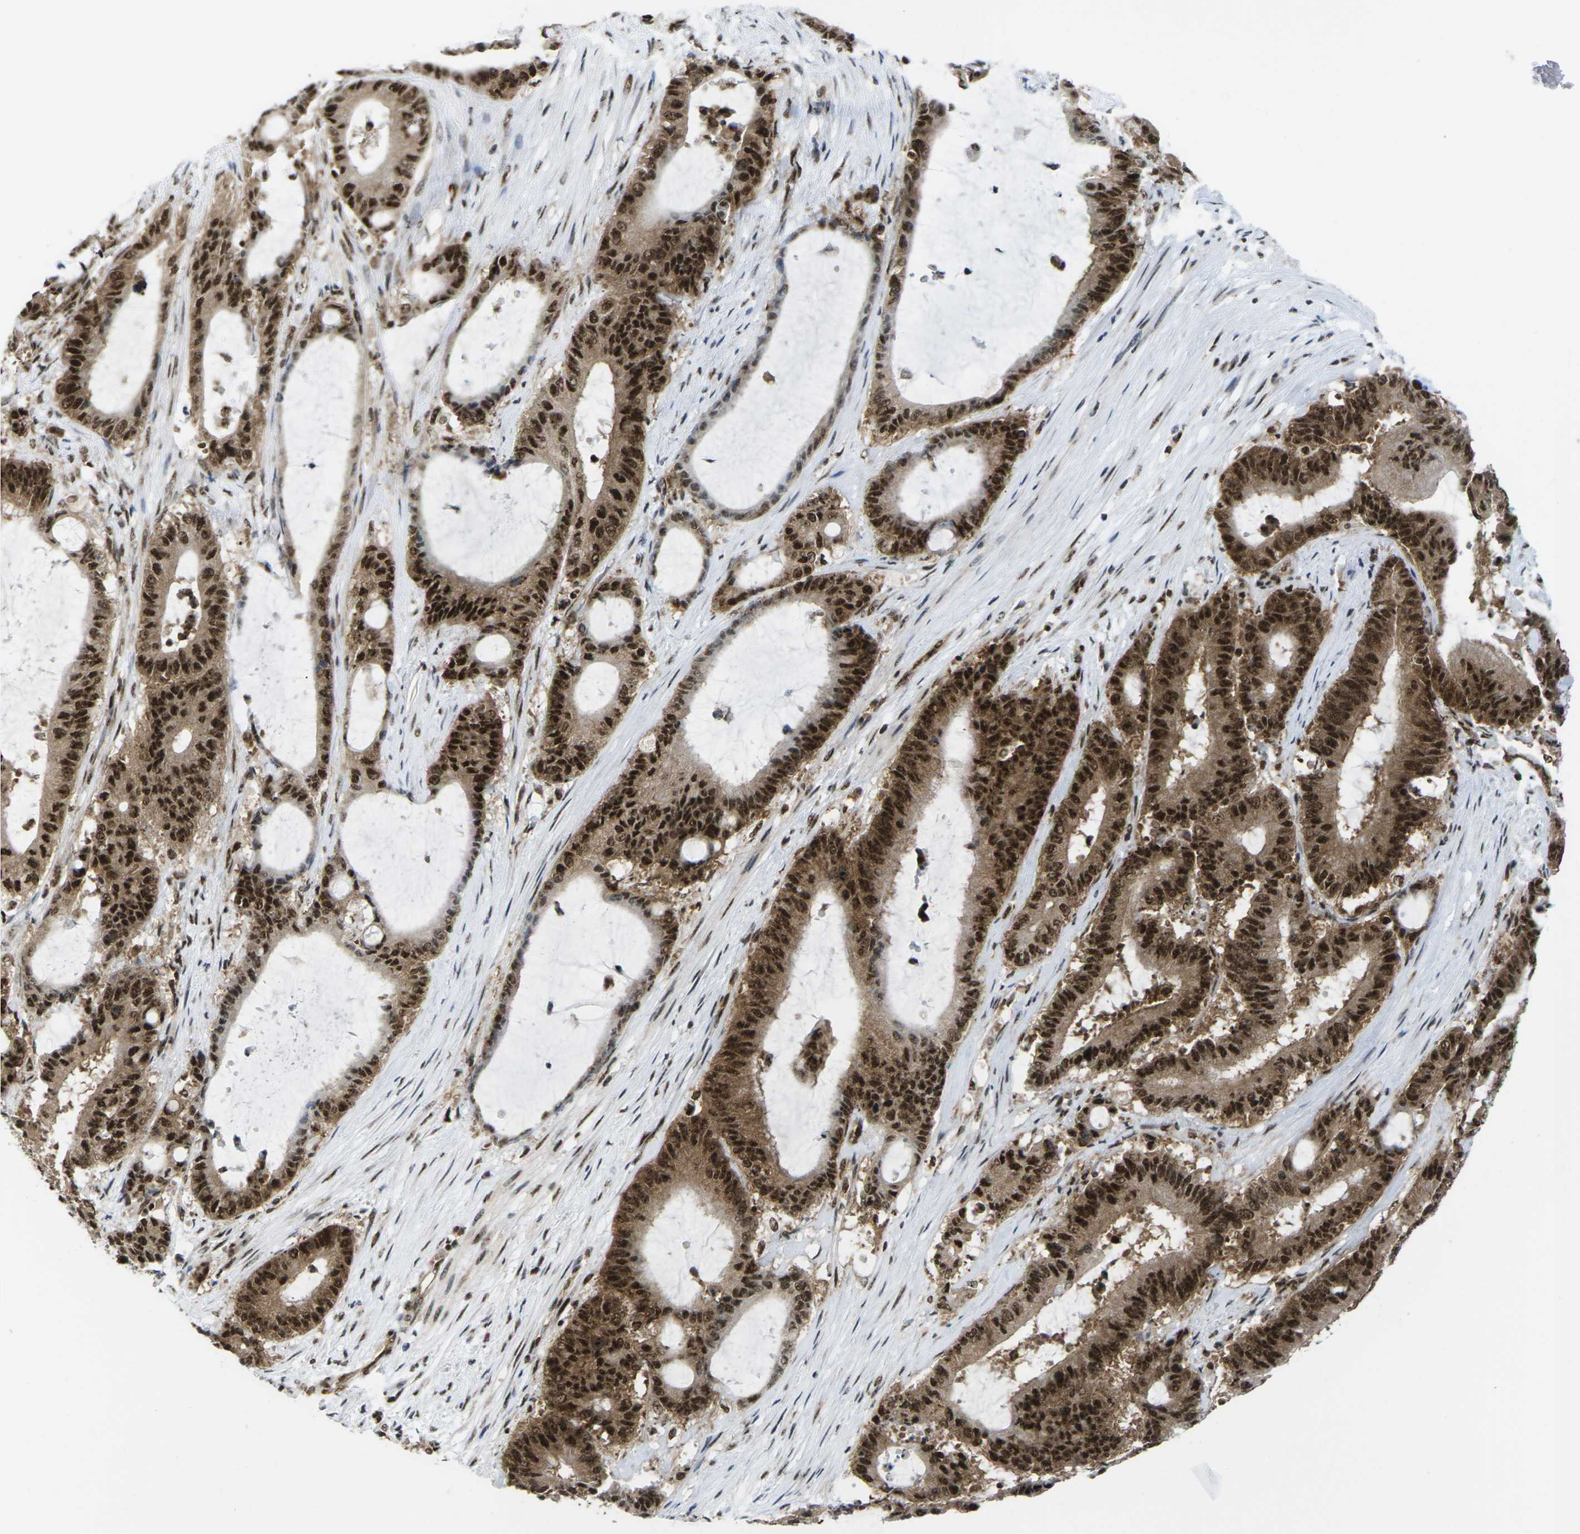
{"staining": {"intensity": "strong", "quantity": ">75%", "location": "cytoplasmic/membranous,nuclear"}, "tissue": "liver cancer", "cell_type": "Tumor cells", "image_type": "cancer", "snomed": [{"axis": "morphology", "description": "Cholangiocarcinoma"}, {"axis": "topography", "description": "Liver"}], "caption": "Immunohistochemical staining of human liver cholangiocarcinoma shows high levels of strong cytoplasmic/membranous and nuclear protein expression in about >75% of tumor cells. The staining is performed using DAB (3,3'-diaminobenzidine) brown chromogen to label protein expression. The nuclei are counter-stained blue using hematoxylin.", "gene": "MAGOH", "patient": {"sex": "female", "age": 73}}